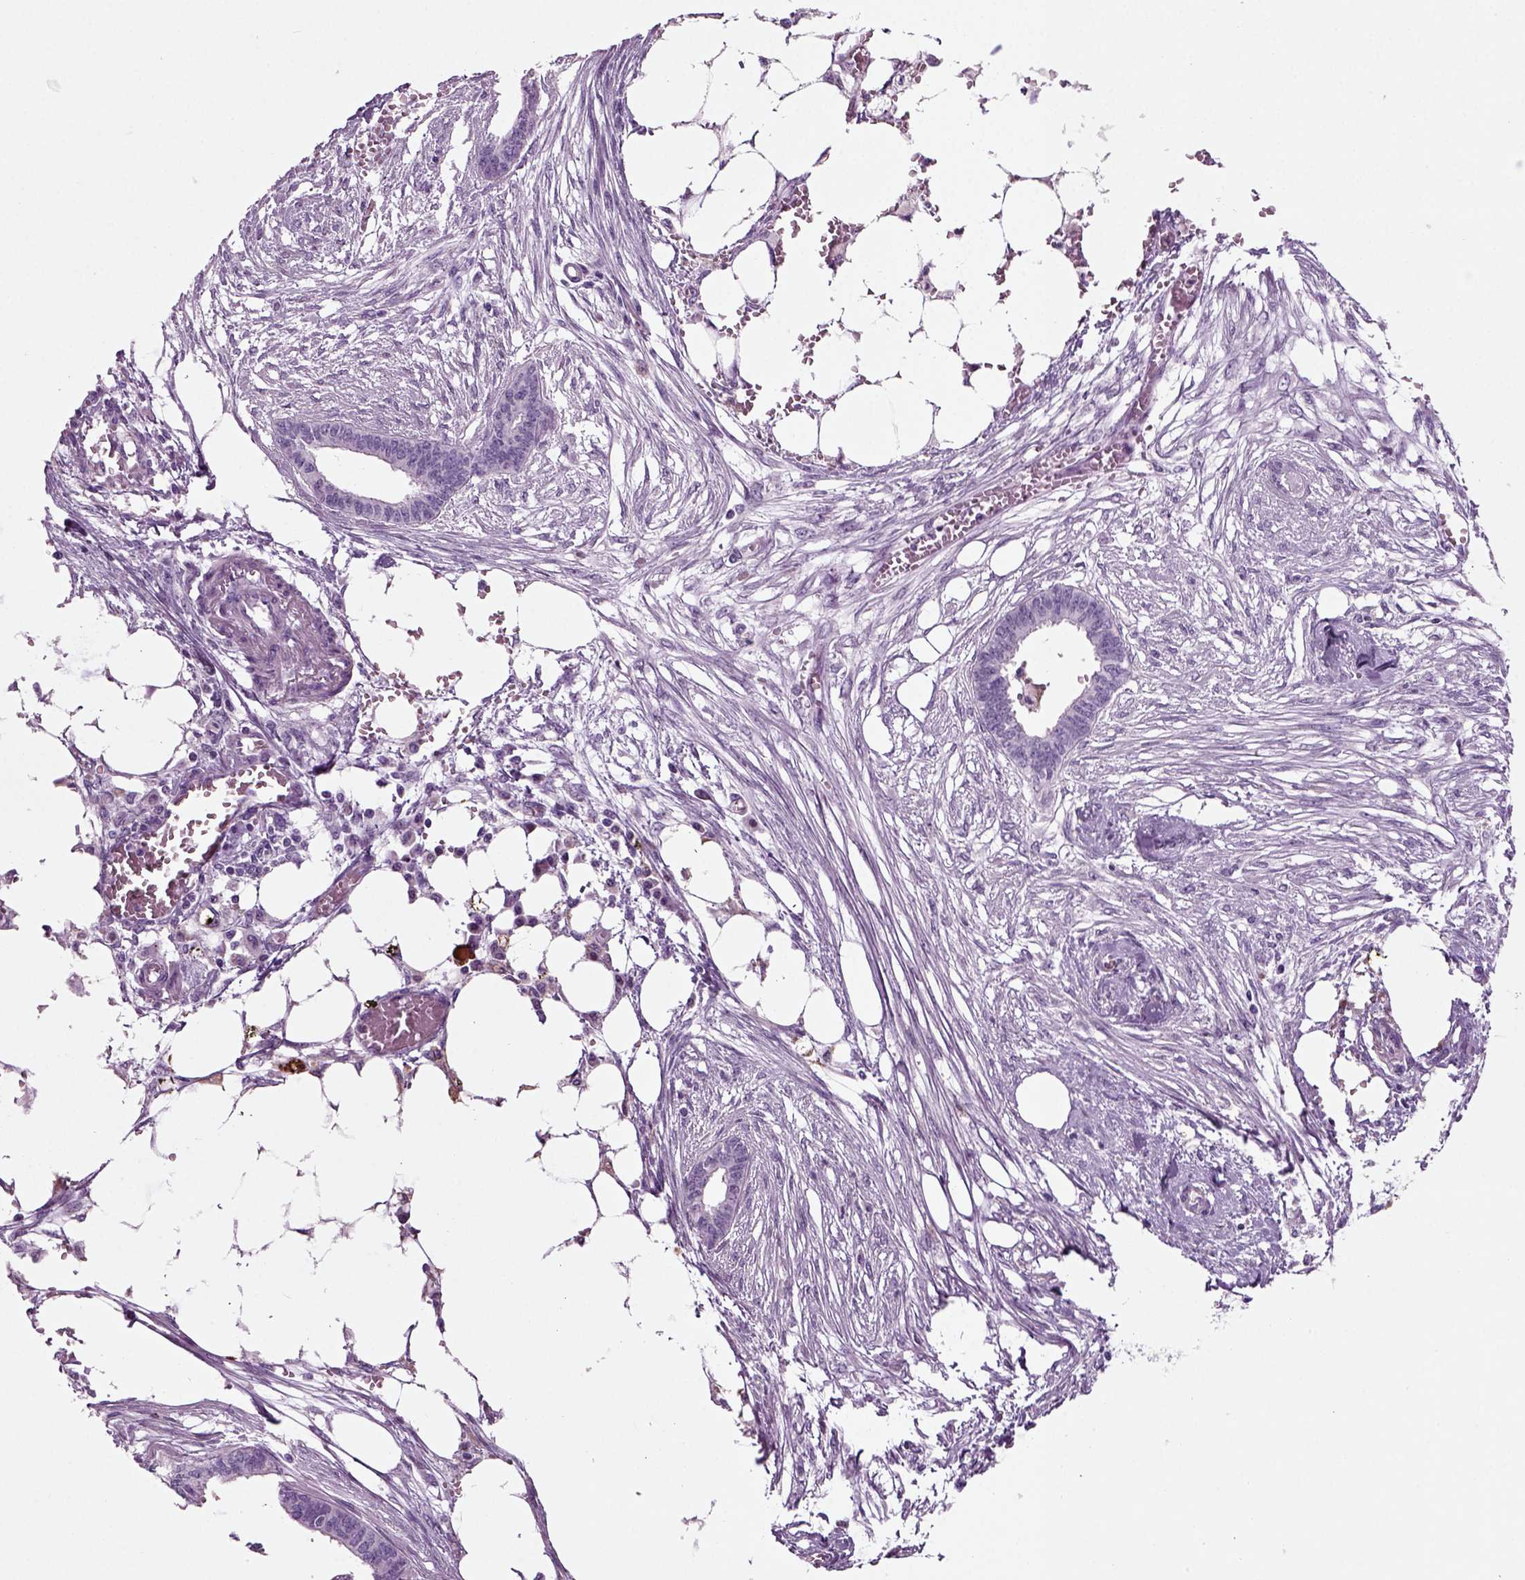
{"staining": {"intensity": "negative", "quantity": "none", "location": "none"}, "tissue": "endometrial cancer", "cell_type": "Tumor cells", "image_type": "cancer", "snomed": [{"axis": "morphology", "description": "Adenocarcinoma, NOS"}, {"axis": "morphology", "description": "Adenocarcinoma, metastatic, NOS"}, {"axis": "topography", "description": "Adipose tissue"}, {"axis": "topography", "description": "Endometrium"}], "caption": "There is no significant positivity in tumor cells of endometrial cancer (metastatic adenocarcinoma).", "gene": "ARID3A", "patient": {"sex": "female", "age": 67}}